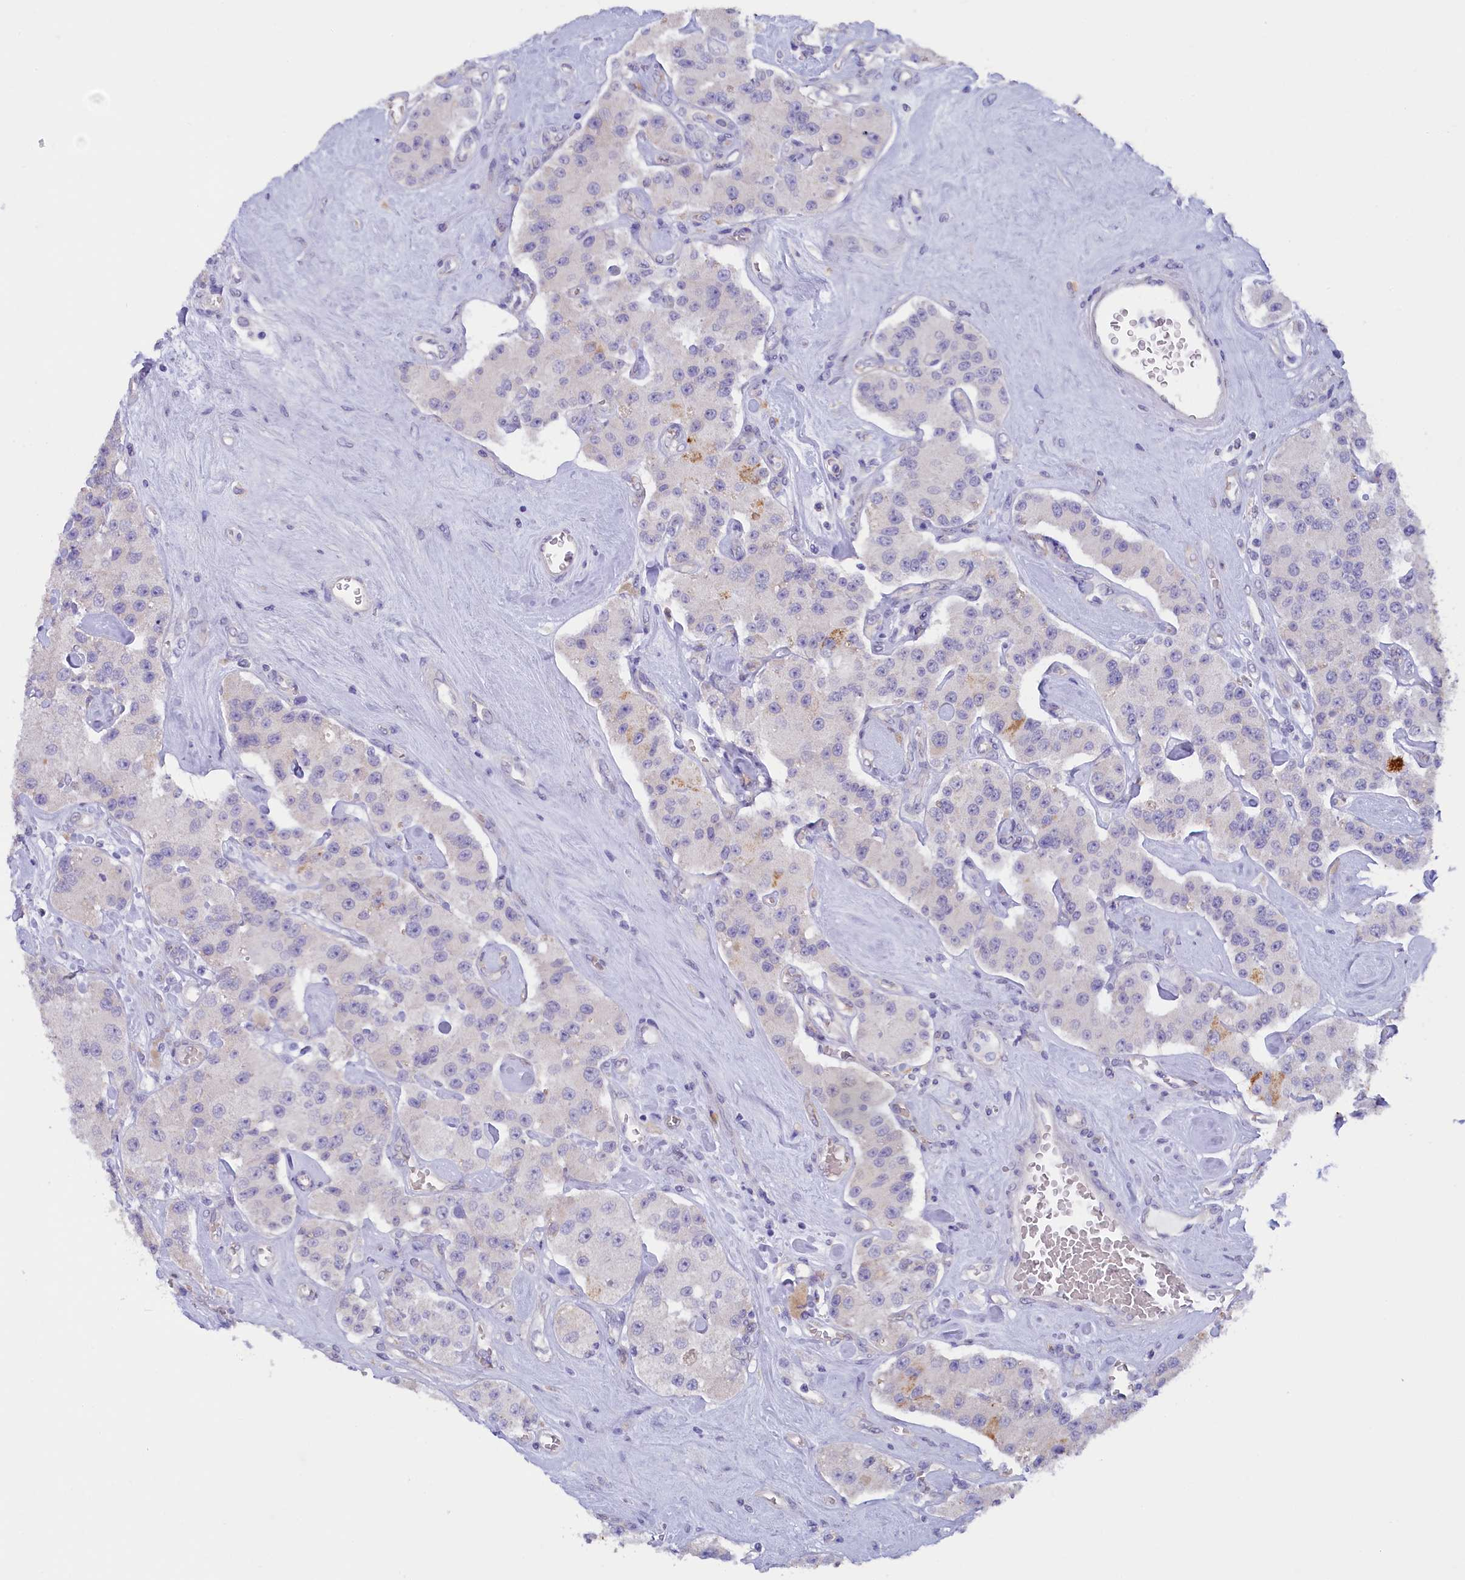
{"staining": {"intensity": "moderate", "quantity": "<25%", "location": "cytoplasmic/membranous"}, "tissue": "carcinoid", "cell_type": "Tumor cells", "image_type": "cancer", "snomed": [{"axis": "morphology", "description": "Carcinoid, malignant, NOS"}, {"axis": "topography", "description": "Pancreas"}], "caption": "The immunohistochemical stain shows moderate cytoplasmic/membranous positivity in tumor cells of carcinoid (malignant) tissue.", "gene": "ZSWIM4", "patient": {"sex": "male", "age": 41}}